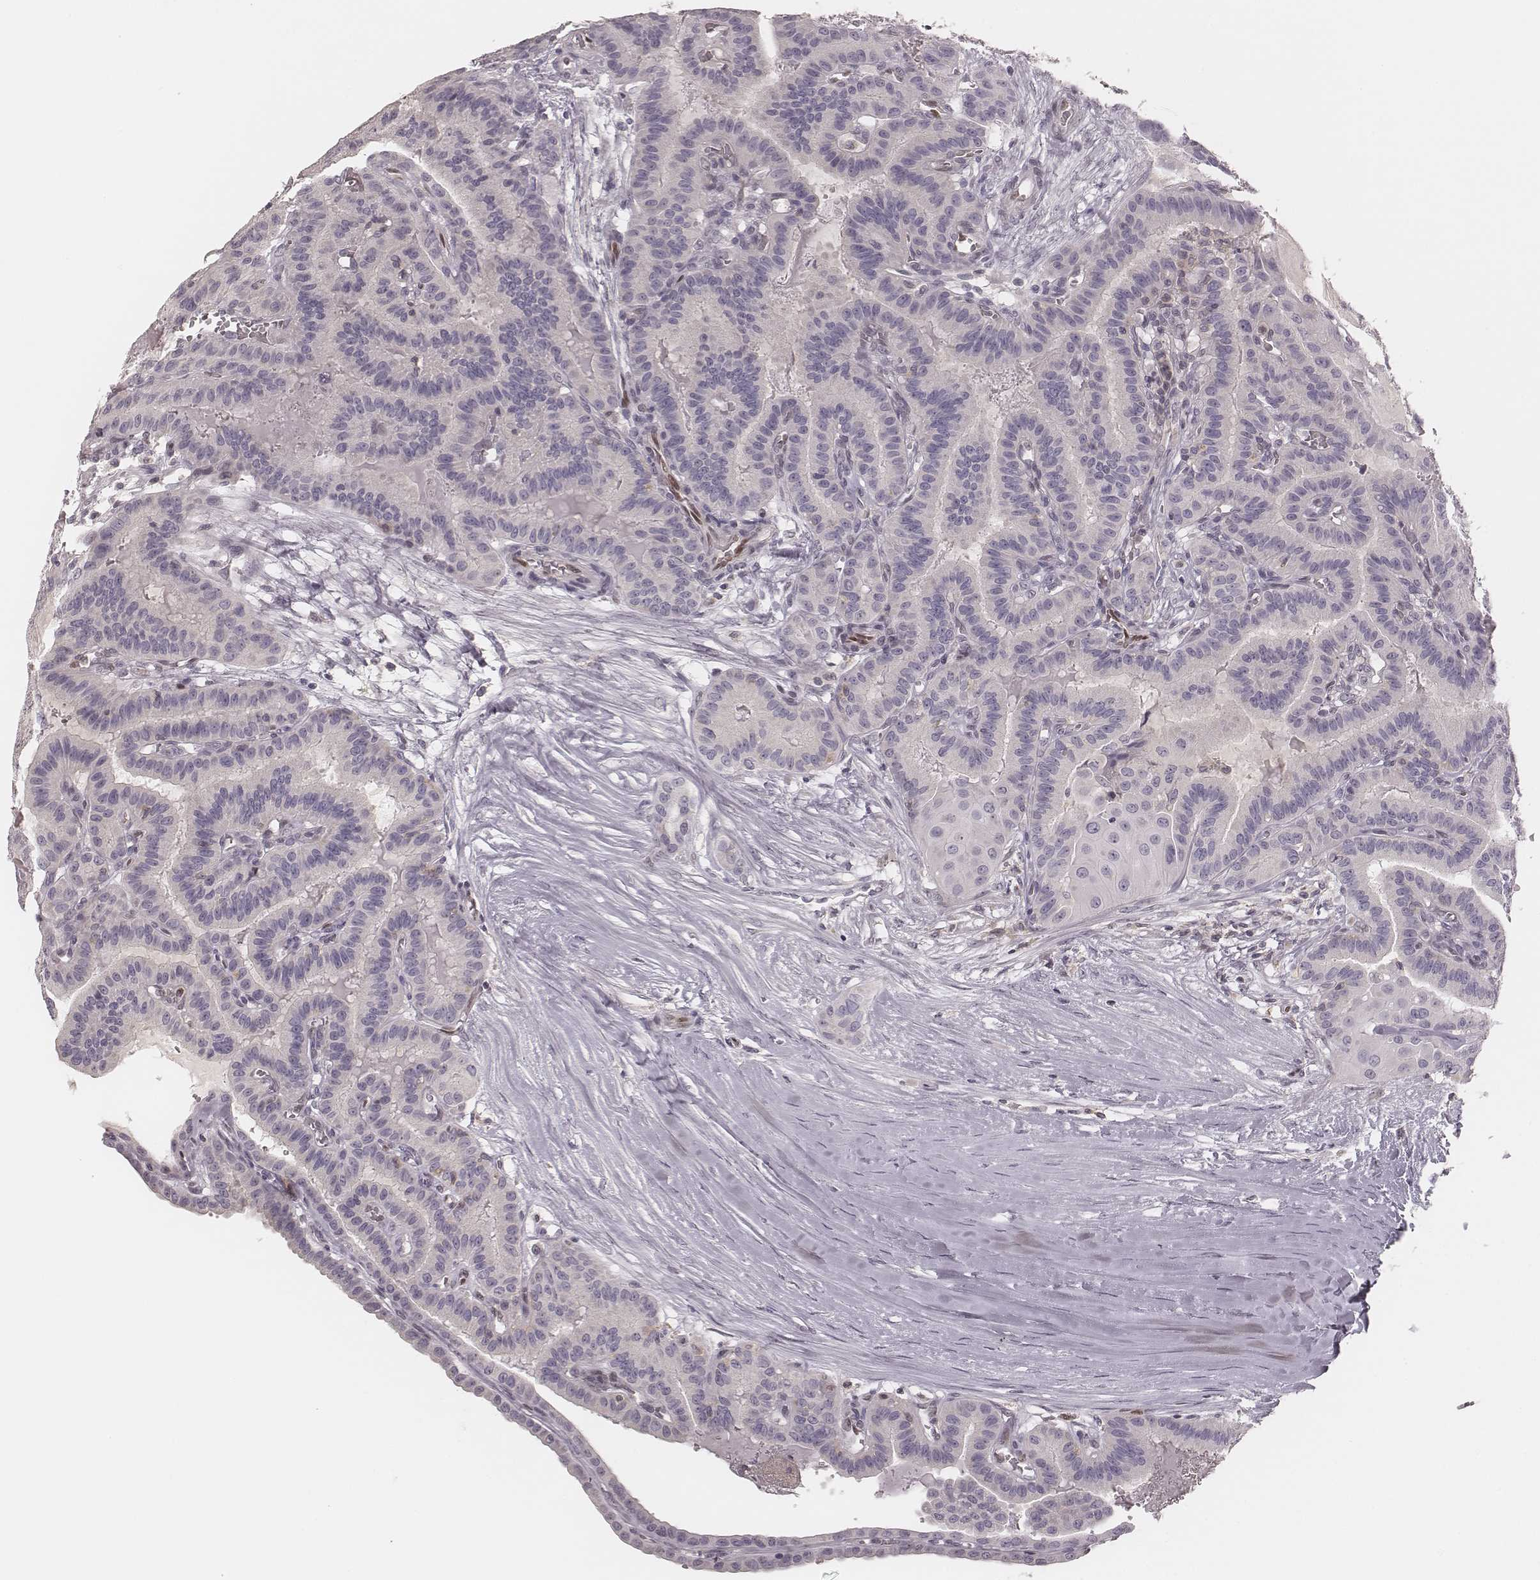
{"staining": {"intensity": "negative", "quantity": "none", "location": "none"}, "tissue": "thyroid cancer", "cell_type": "Tumor cells", "image_type": "cancer", "snomed": [{"axis": "morphology", "description": "Papillary adenocarcinoma, NOS"}, {"axis": "topography", "description": "Thyroid gland"}], "caption": "IHC image of thyroid cancer (papillary adenocarcinoma) stained for a protein (brown), which exhibits no expression in tumor cells.", "gene": "MSX1", "patient": {"sex": "male", "age": 87}}